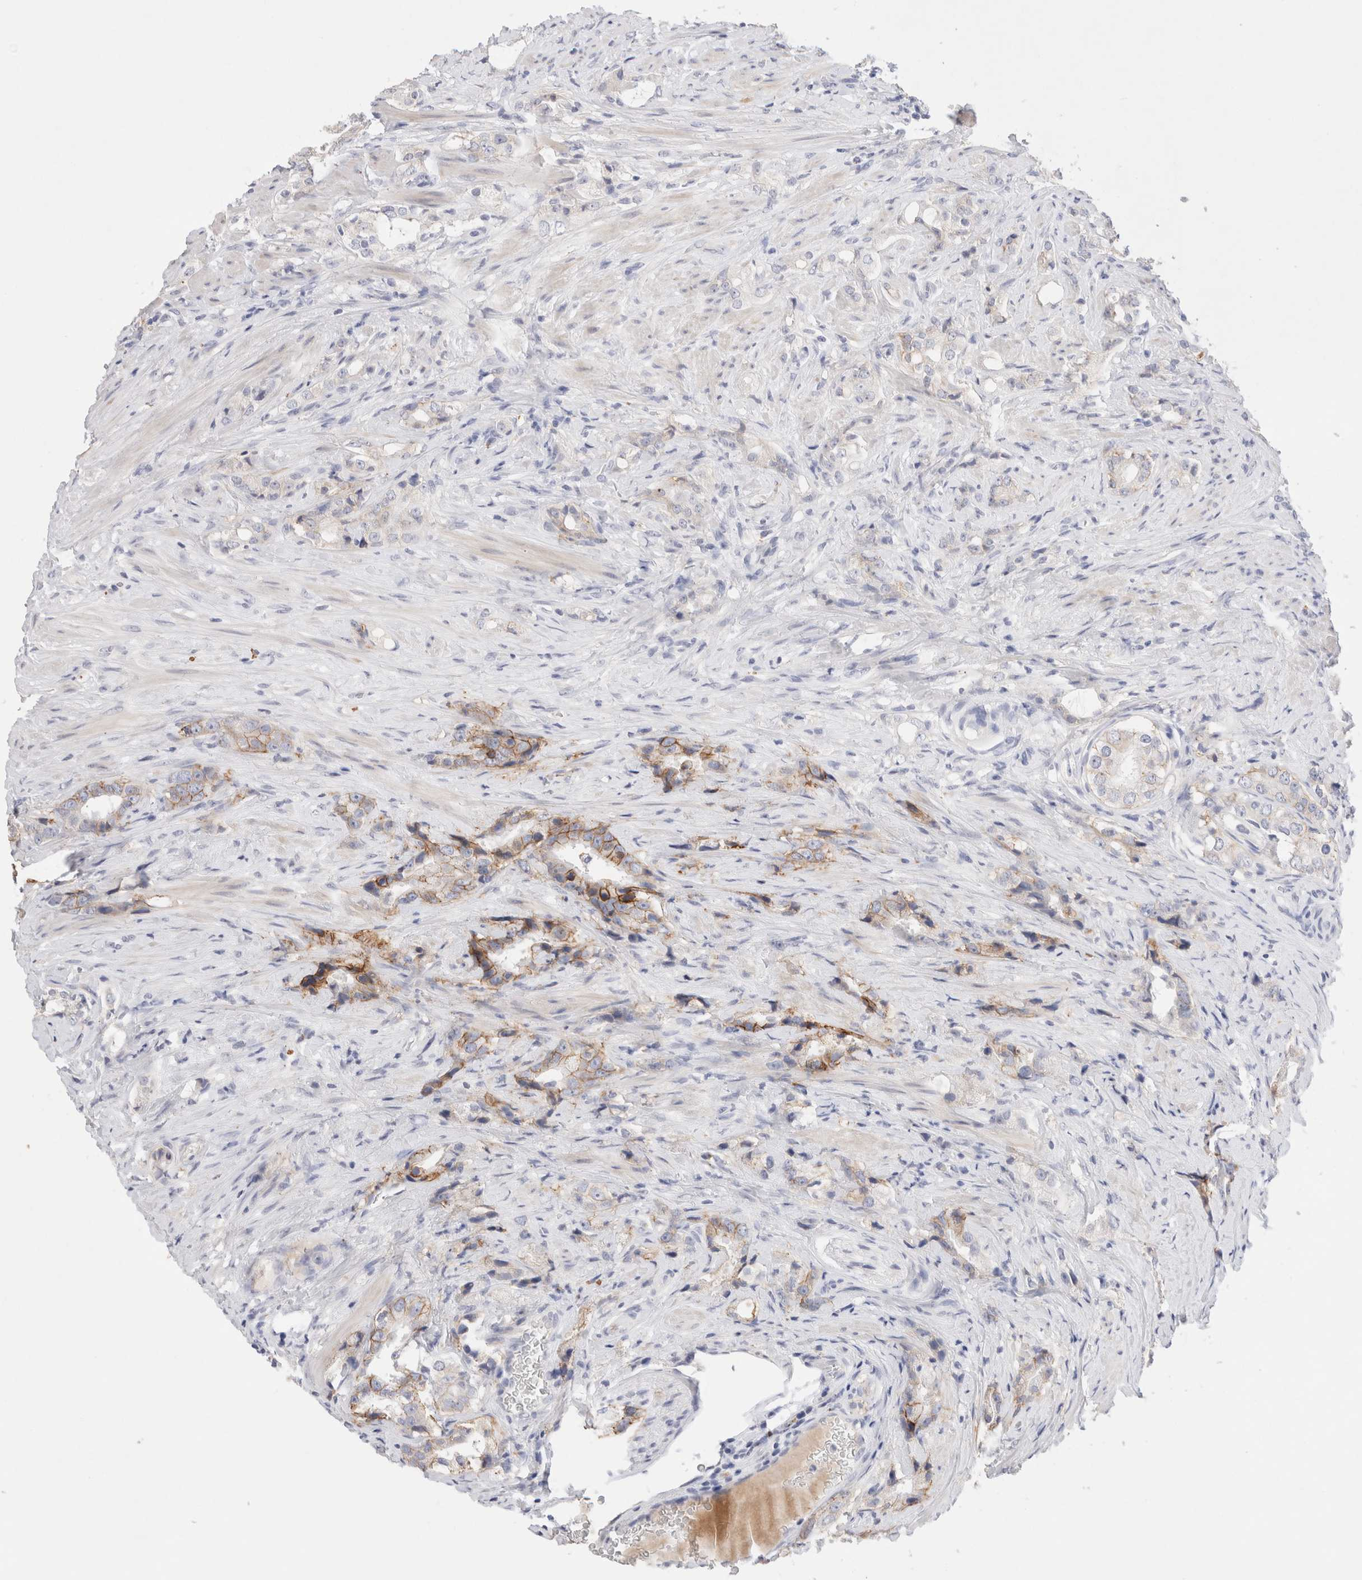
{"staining": {"intensity": "moderate", "quantity": "<25%", "location": "cytoplasmic/membranous"}, "tissue": "prostate cancer", "cell_type": "Tumor cells", "image_type": "cancer", "snomed": [{"axis": "morphology", "description": "Adenocarcinoma, High grade"}, {"axis": "topography", "description": "Prostate"}], "caption": "Immunohistochemistry photomicrograph of human prostate cancer (high-grade adenocarcinoma) stained for a protein (brown), which demonstrates low levels of moderate cytoplasmic/membranous staining in about <25% of tumor cells.", "gene": "EPCAM", "patient": {"sex": "male", "age": 63}}